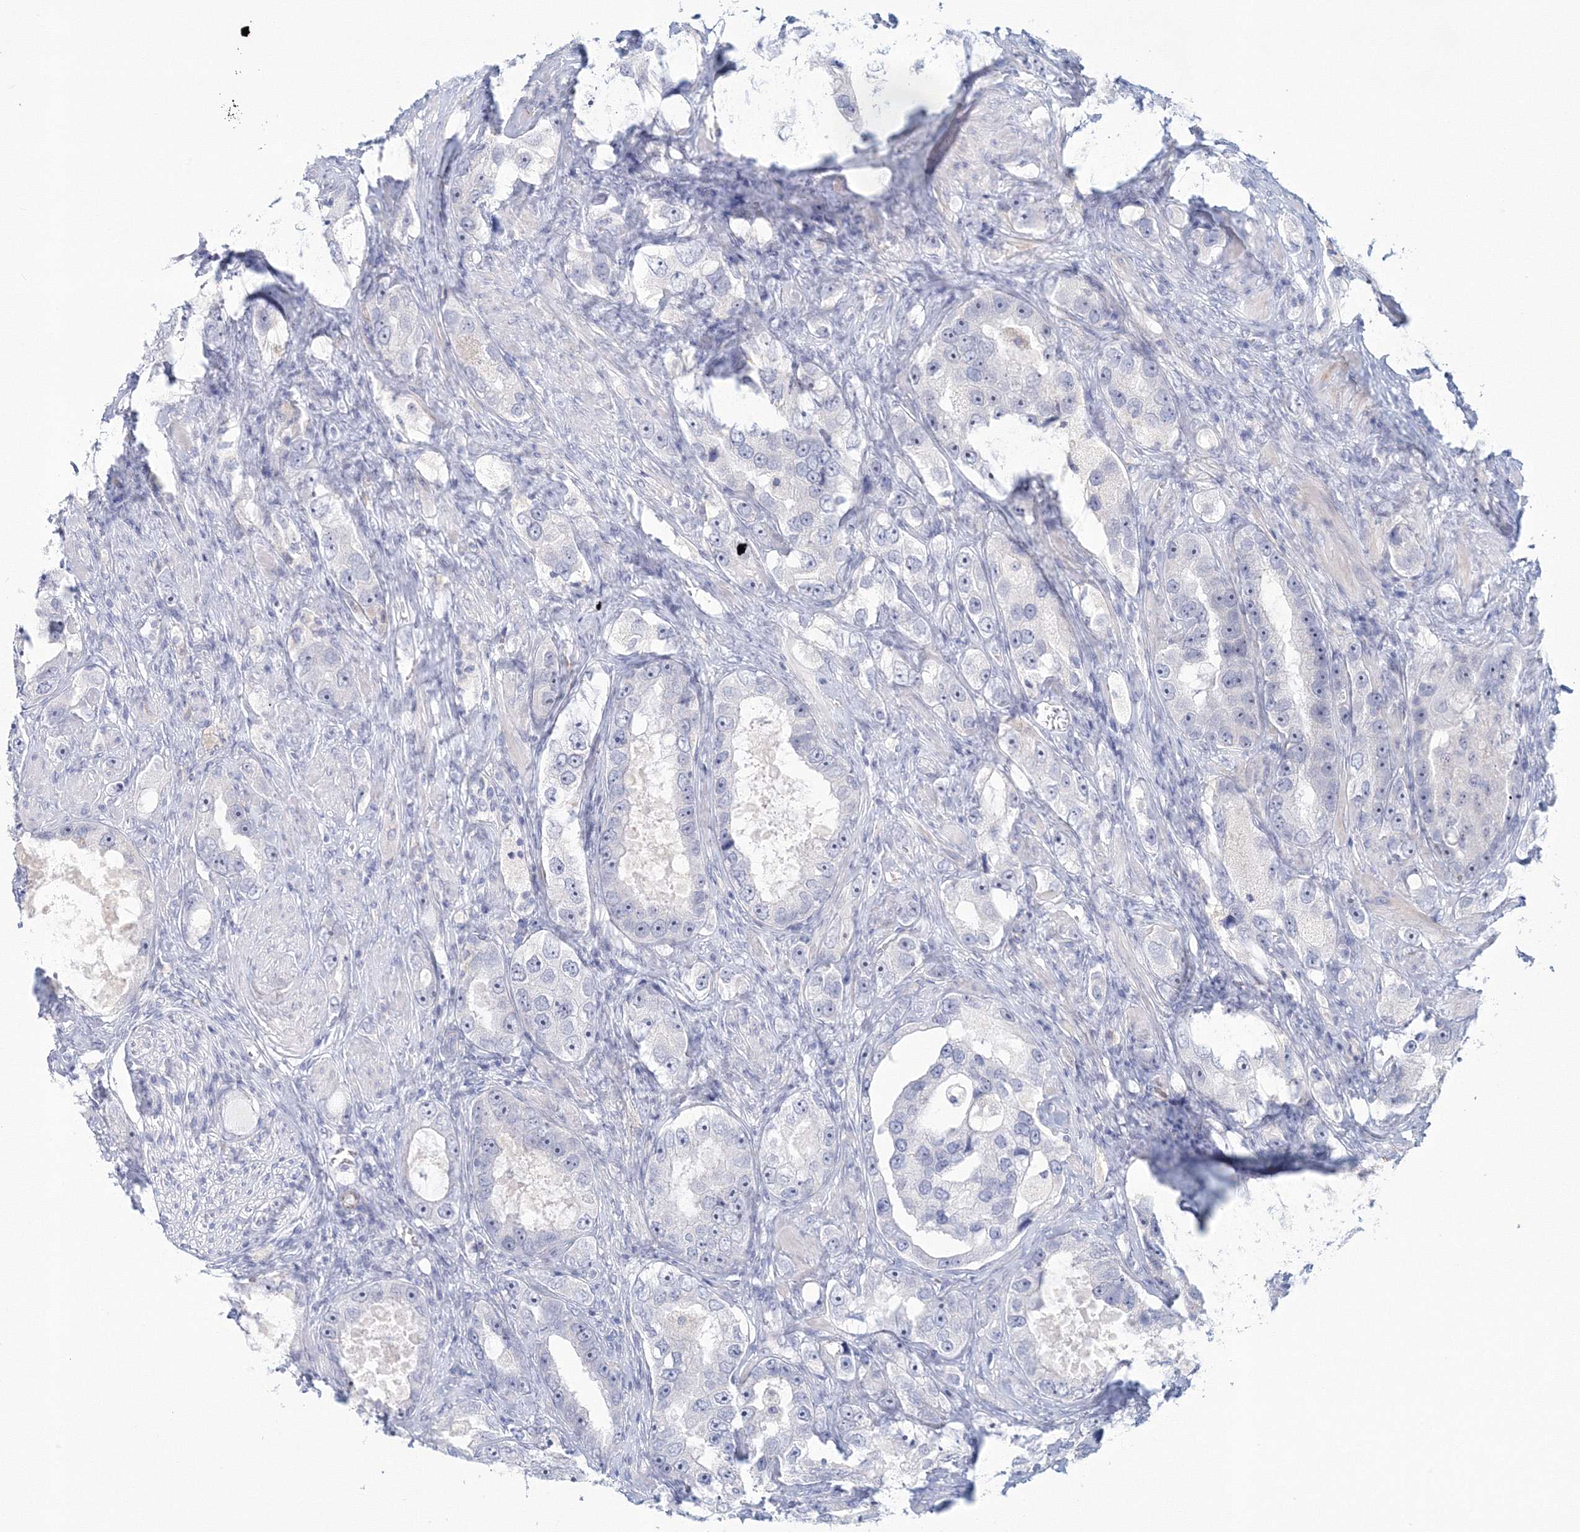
{"staining": {"intensity": "negative", "quantity": "none", "location": "none"}, "tissue": "prostate cancer", "cell_type": "Tumor cells", "image_type": "cancer", "snomed": [{"axis": "morphology", "description": "Adenocarcinoma, High grade"}, {"axis": "topography", "description": "Prostate"}], "caption": "Protein analysis of high-grade adenocarcinoma (prostate) displays no significant staining in tumor cells.", "gene": "VSIG1", "patient": {"sex": "male", "age": 63}}